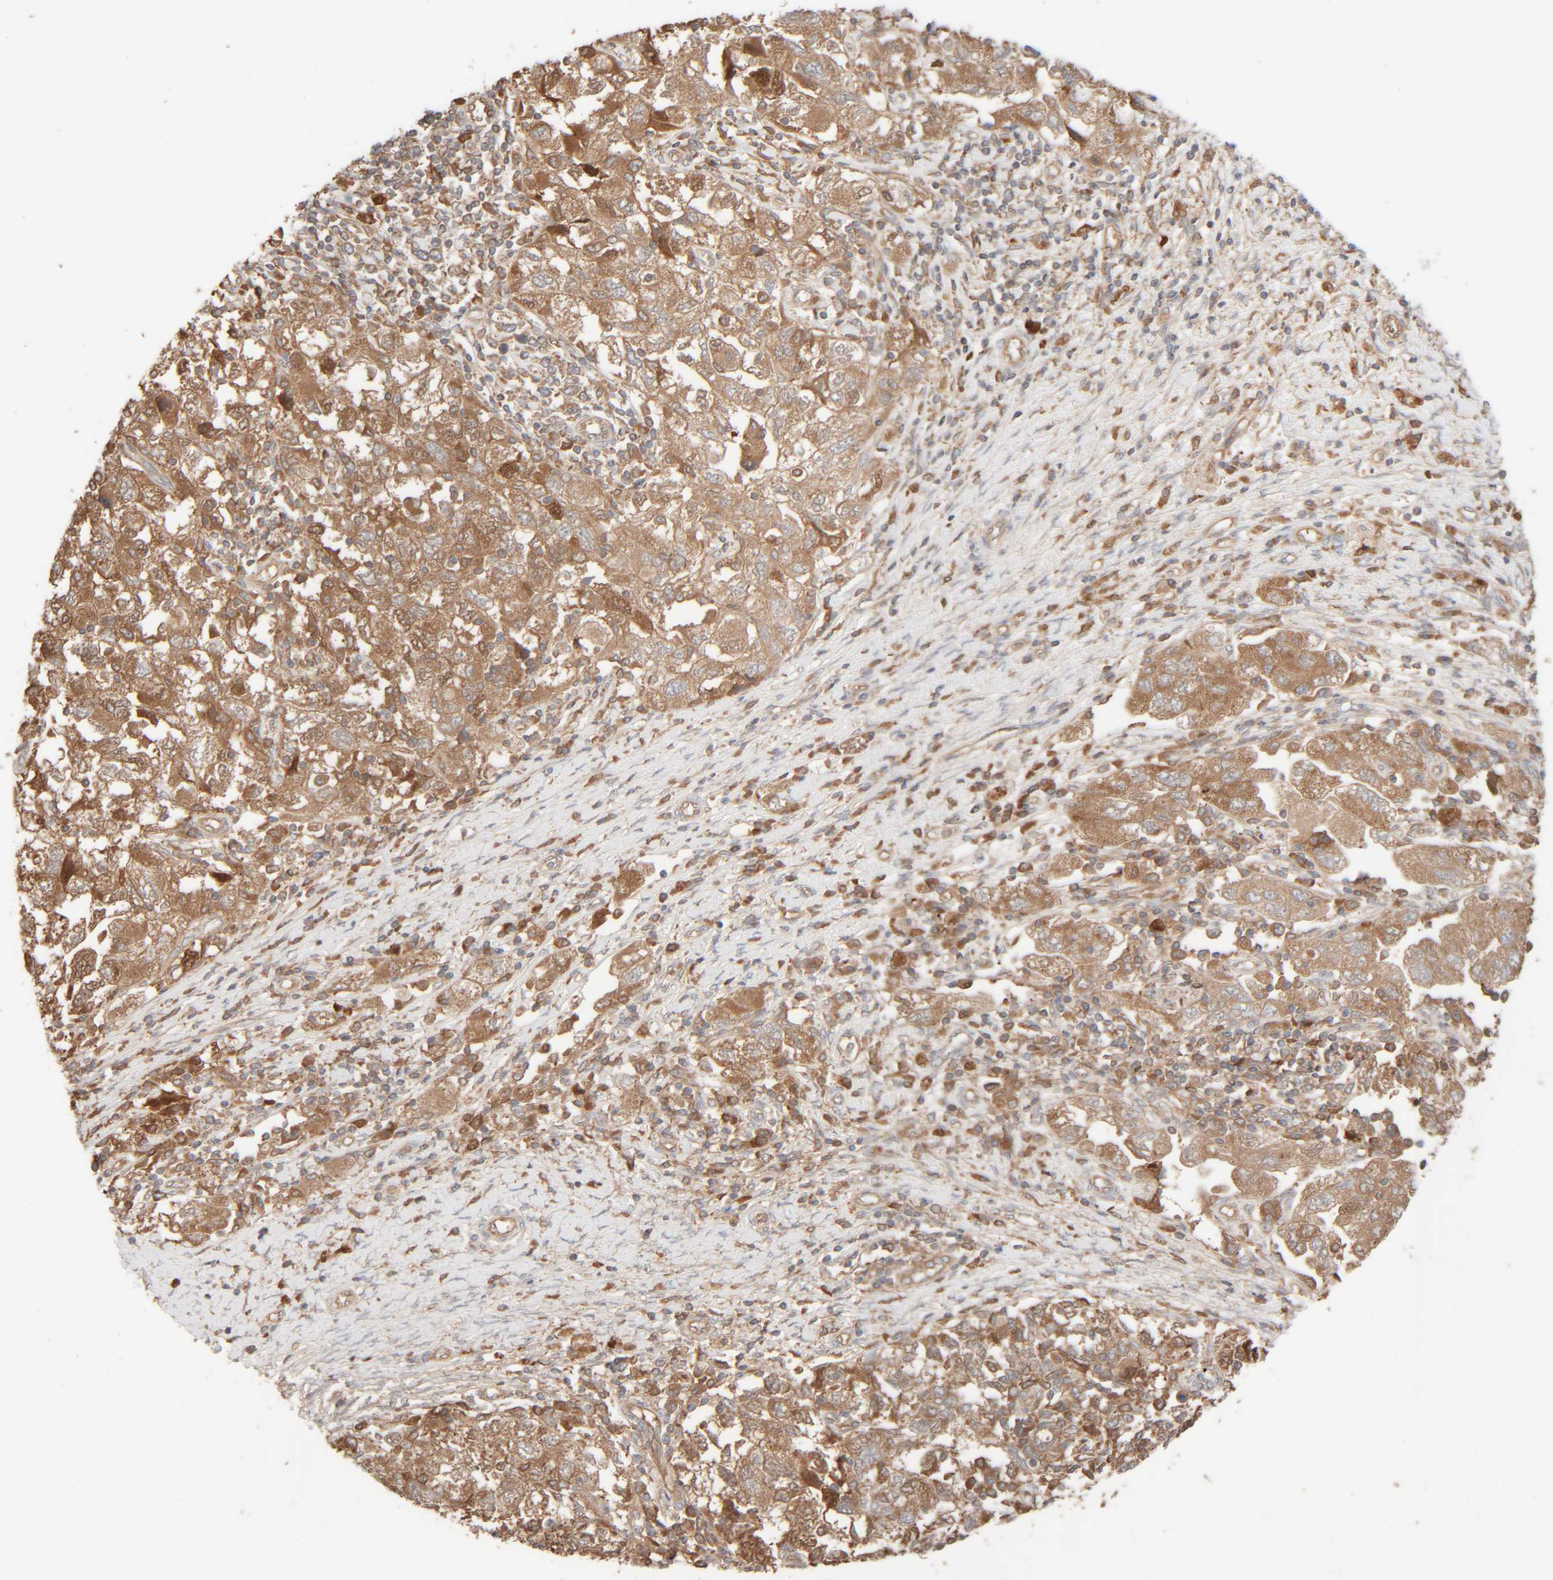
{"staining": {"intensity": "moderate", "quantity": ">75%", "location": "cytoplasmic/membranous"}, "tissue": "ovarian cancer", "cell_type": "Tumor cells", "image_type": "cancer", "snomed": [{"axis": "morphology", "description": "Carcinoma, NOS"}, {"axis": "morphology", "description": "Cystadenocarcinoma, serous, NOS"}, {"axis": "topography", "description": "Ovary"}], "caption": "Immunohistochemistry micrograph of human ovarian serous cystadenocarcinoma stained for a protein (brown), which demonstrates medium levels of moderate cytoplasmic/membranous positivity in approximately >75% of tumor cells.", "gene": "TMEM192", "patient": {"sex": "female", "age": 69}}